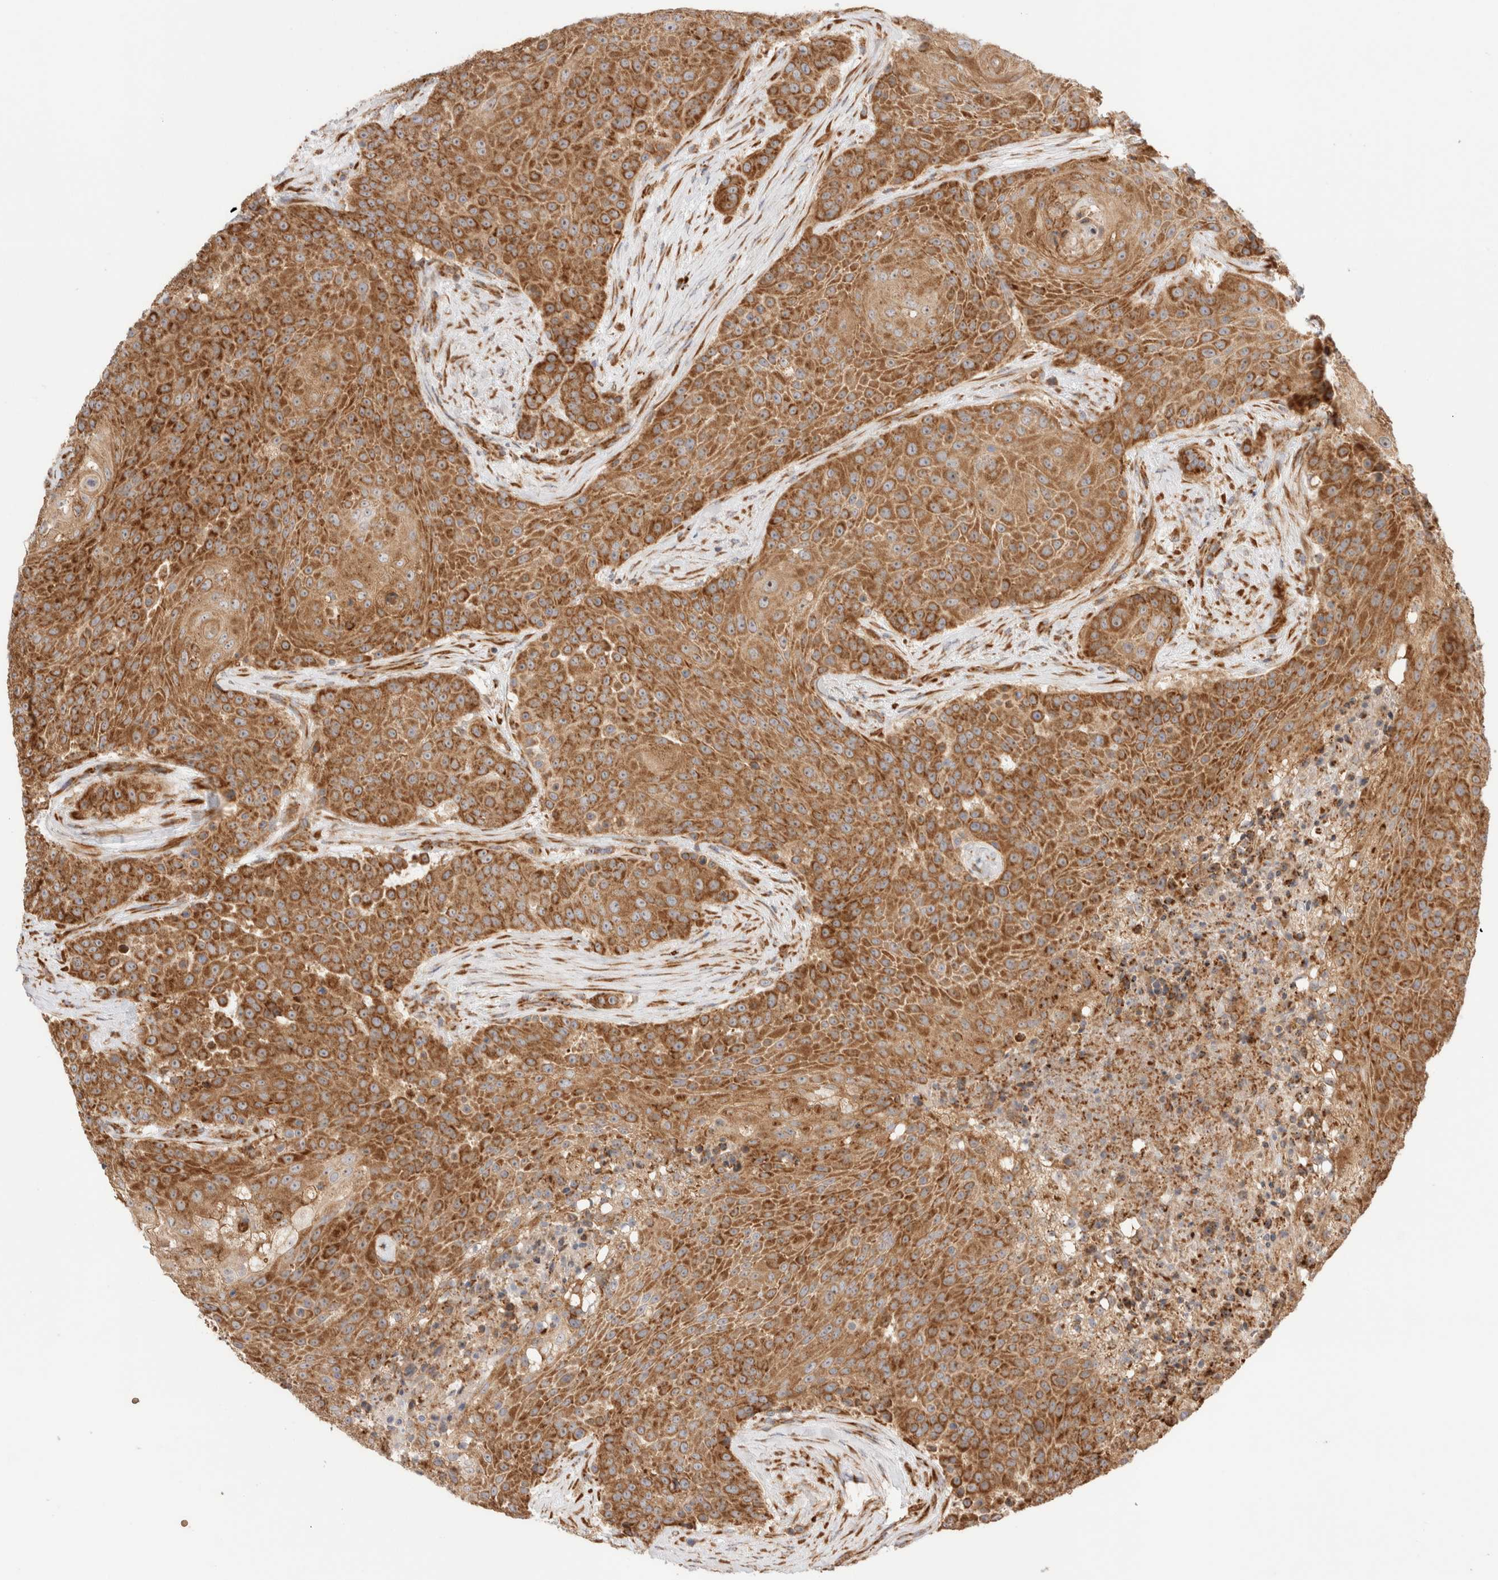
{"staining": {"intensity": "moderate", "quantity": ">75%", "location": "cytoplasmic/membranous"}, "tissue": "urothelial cancer", "cell_type": "Tumor cells", "image_type": "cancer", "snomed": [{"axis": "morphology", "description": "Urothelial carcinoma, High grade"}, {"axis": "topography", "description": "Urinary bladder"}], "caption": "Urothelial cancer tissue shows moderate cytoplasmic/membranous staining in approximately >75% of tumor cells", "gene": "UTS2B", "patient": {"sex": "female", "age": 63}}